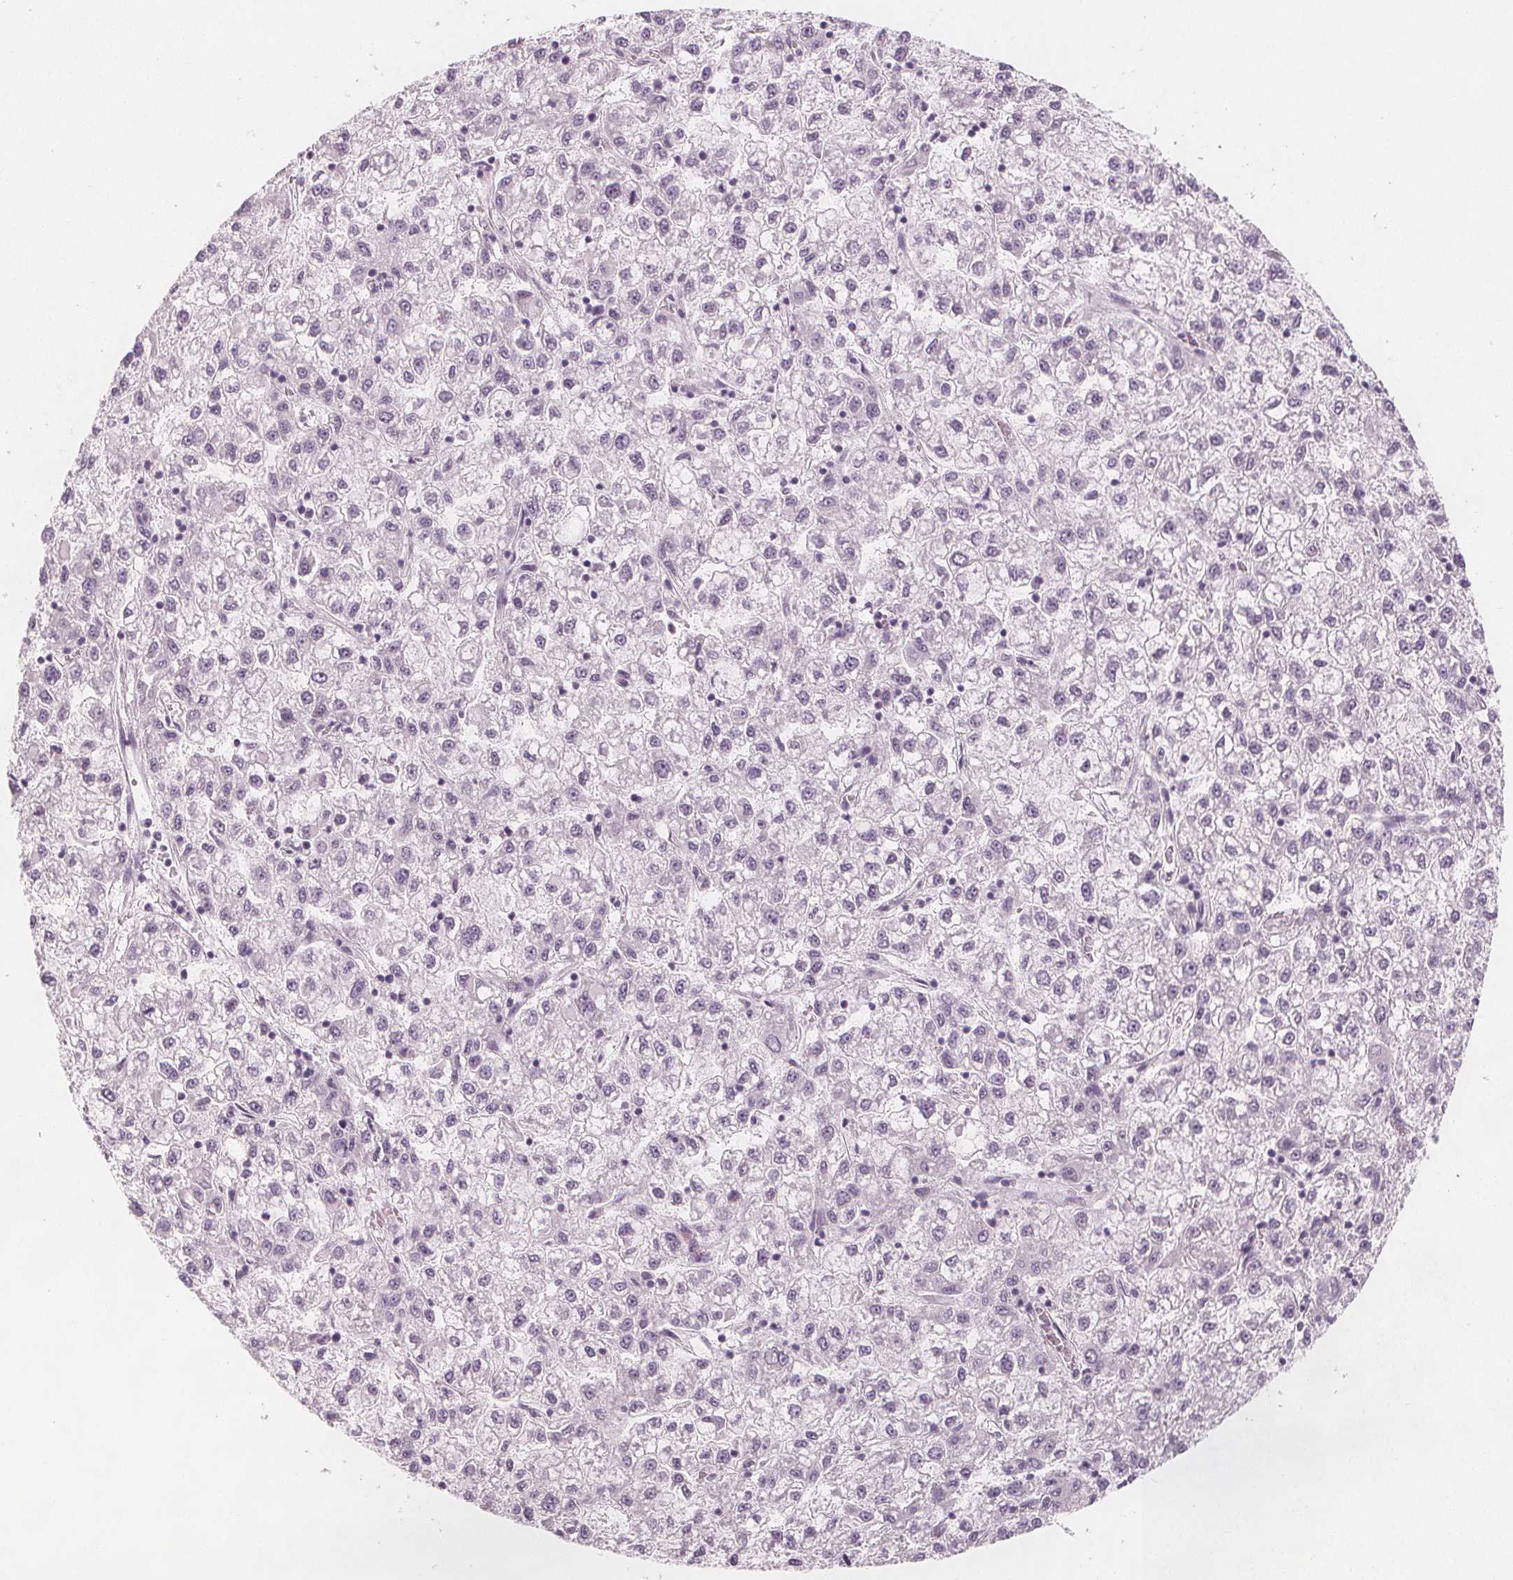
{"staining": {"intensity": "negative", "quantity": "none", "location": "none"}, "tissue": "liver cancer", "cell_type": "Tumor cells", "image_type": "cancer", "snomed": [{"axis": "morphology", "description": "Carcinoma, Hepatocellular, NOS"}, {"axis": "topography", "description": "Liver"}], "caption": "The micrograph reveals no significant positivity in tumor cells of liver cancer.", "gene": "MAP1A", "patient": {"sex": "male", "age": 40}}